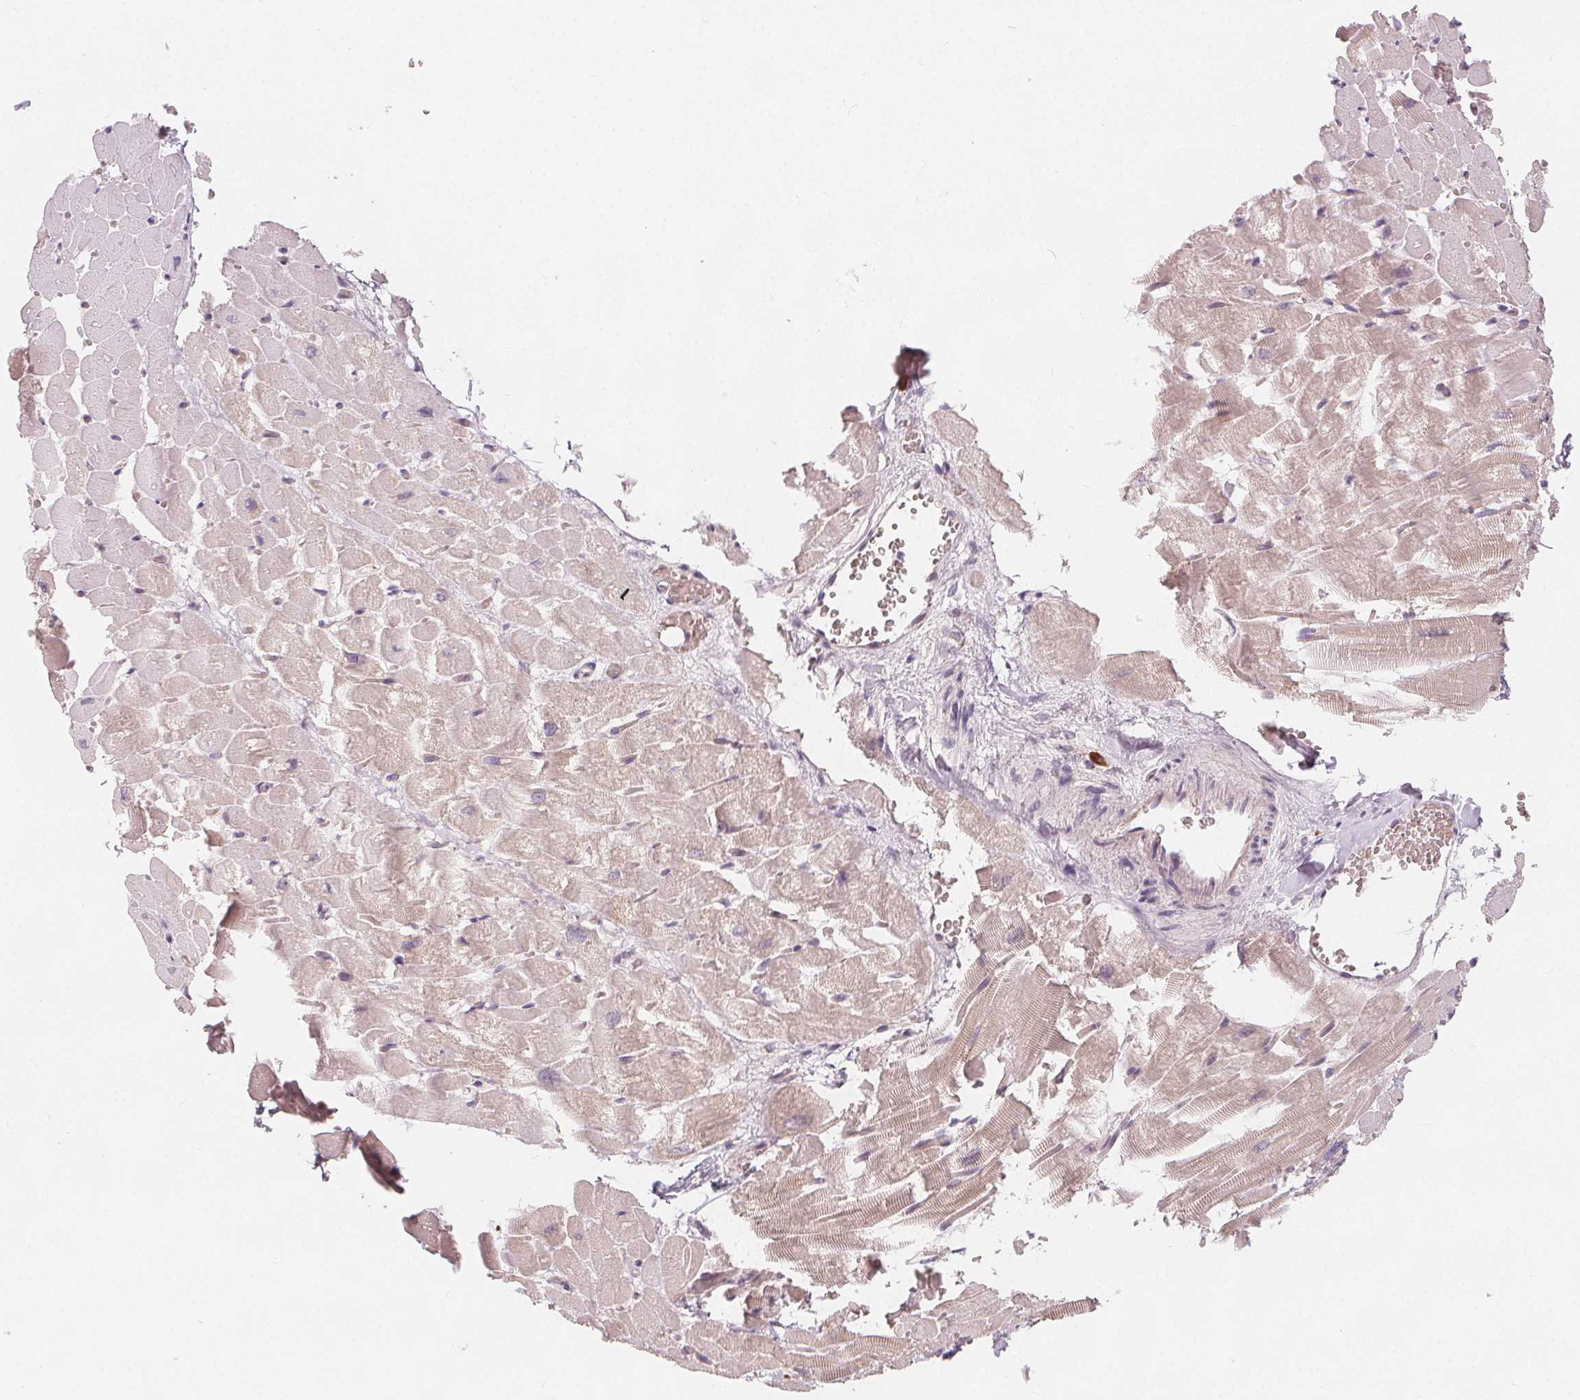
{"staining": {"intensity": "weak", "quantity": "25%-75%", "location": "cytoplasmic/membranous"}, "tissue": "heart muscle", "cell_type": "Cardiomyocytes", "image_type": "normal", "snomed": [{"axis": "morphology", "description": "Normal tissue, NOS"}, {"axis": "topography", "description": "Heart"}], "caption": "A photomicrograph of human heart muscle stained for a protein shows weak cytoplasmic/membranous brown staining in cardiomyocytes. The protein is shown in brown color, while the nuclei are stained blue.", "gene": "TIPIN", "patient": {"sex": "male", "age": 37}}